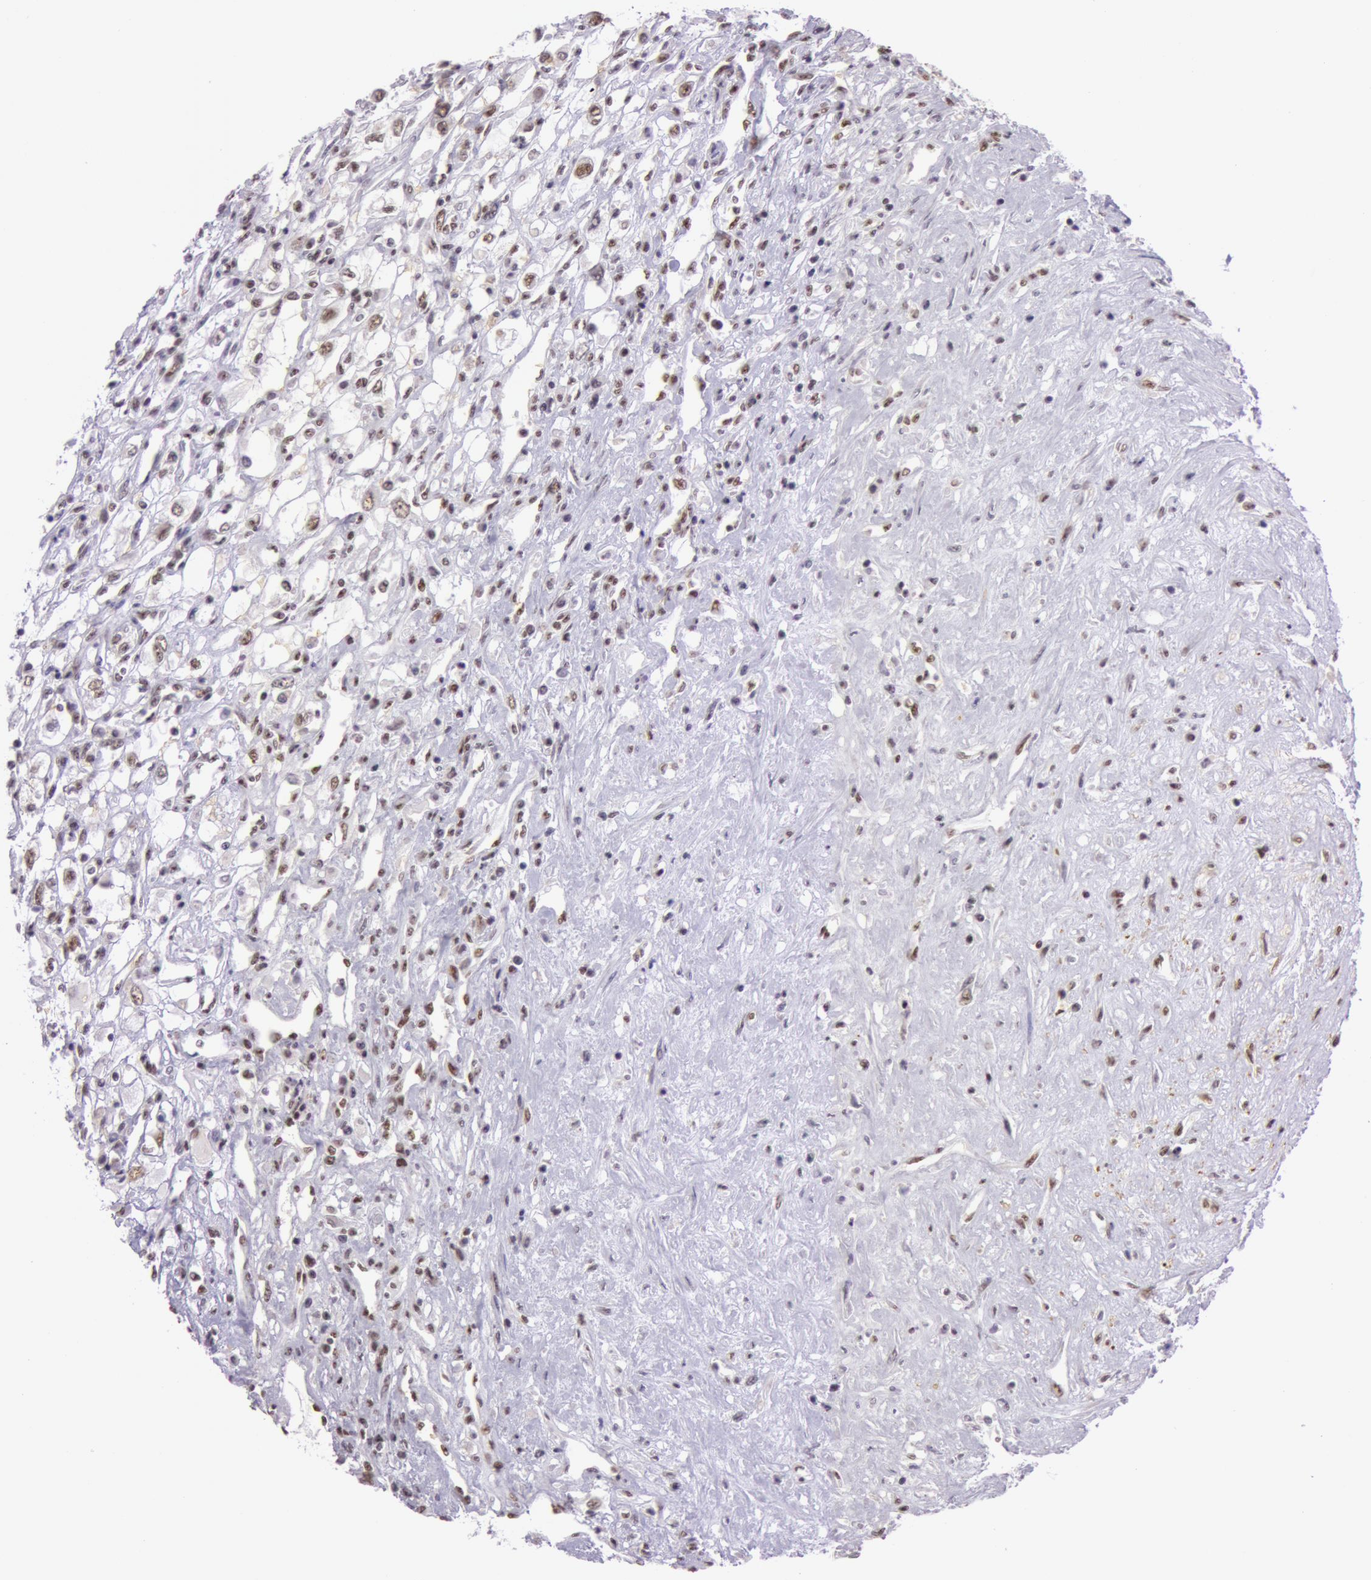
{"staining": {"intensity": "weak", "quantity": "25%-75%", "location": "nuclear"}, "tissue": "renal cancer", "cell_type": "Tumor cells", "image_type": "cancer", "snomed": [{"axis": "morphology", "description": "Adenocarcinoma, NOS"}, {"axis": "topography", "description": "Kidney"}], "caption": "The immunohistochemical stain shows weak nuclear positivity in tumor cells of adenocarcinoma (renal) tissue.", "gene": "NBN", "patient": {"sex": "male", "age": 57}}